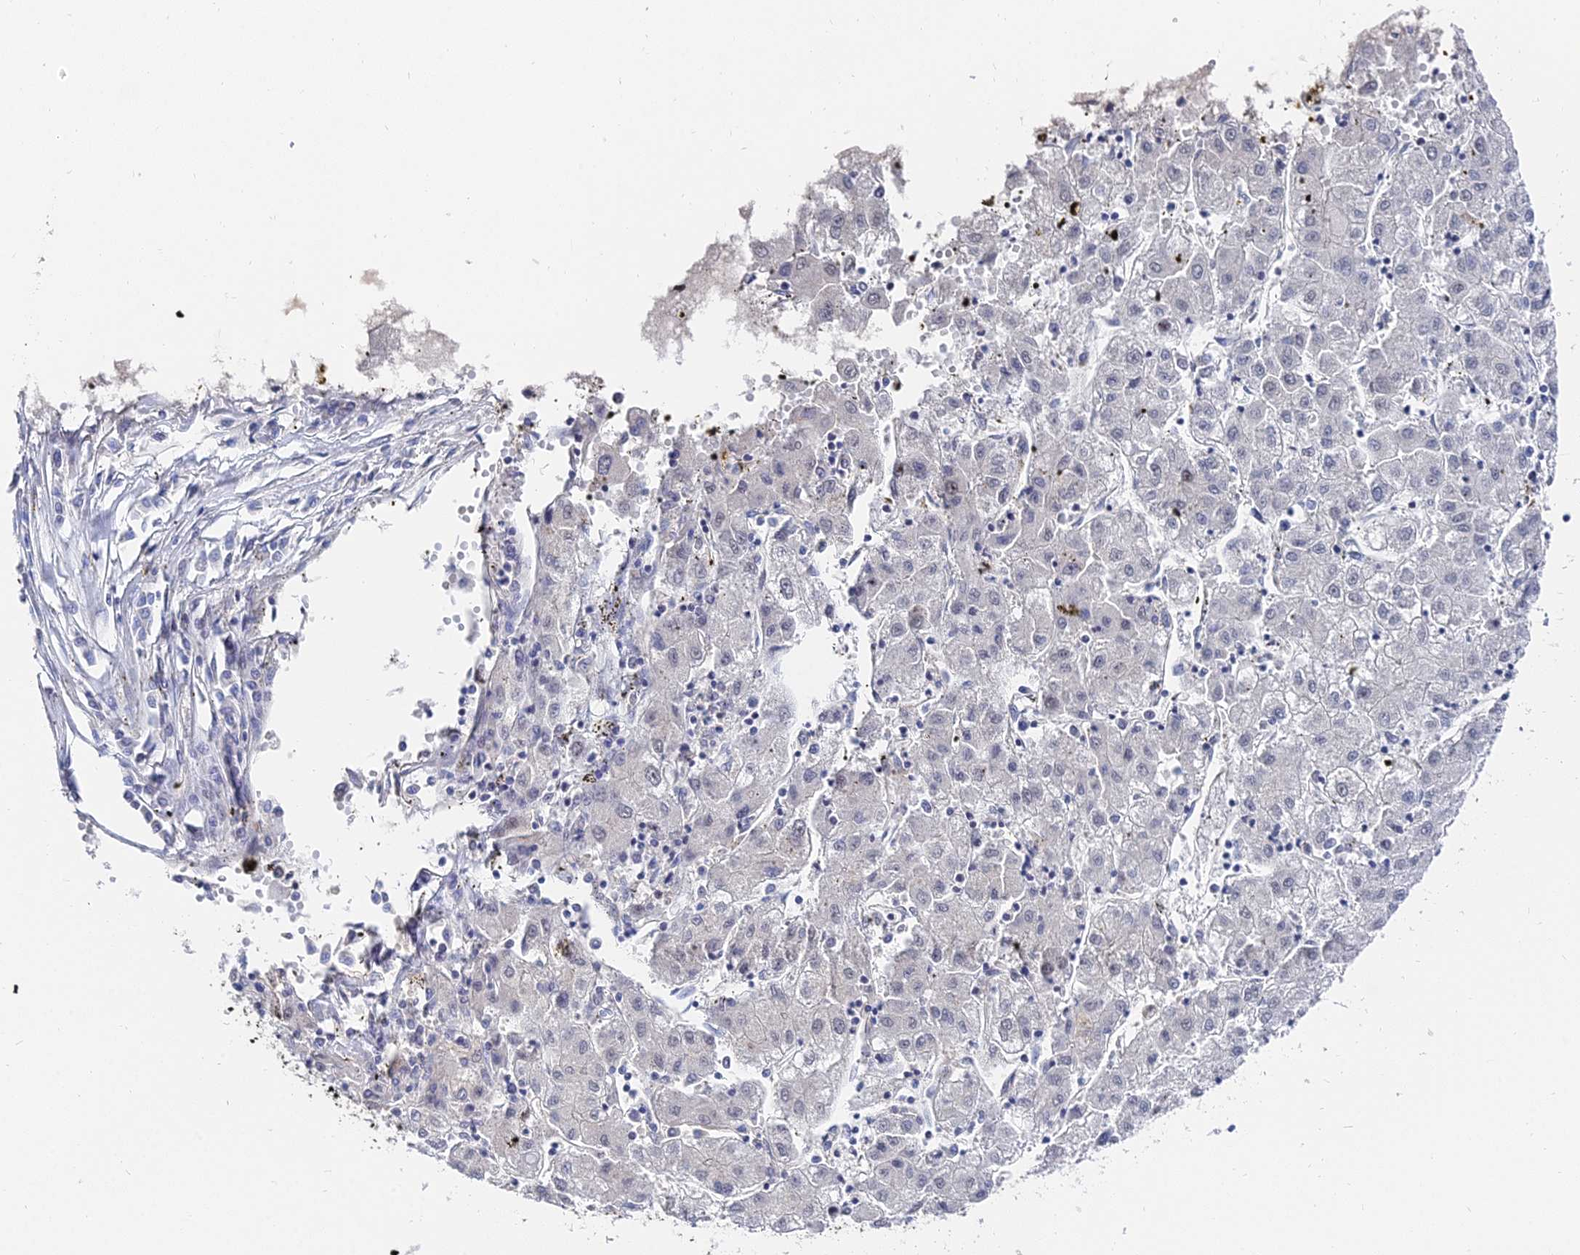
{"staining": {"intensity": "negative", "quantity": "none", "location": "none"}, "tissue": "liver cancer", "cell_type": "Tumor cells", "image_type": "cancer", "snomed": [{"axis": "morphology", "description": "Carcinoma, Hepatocellular, NOS"}, {"axis": "topography", "description": "Liver"}], "caption": "DAB immunohistochemical staining of human liver hepatocellular carcinoma exhibits no significant staining in tumor cells.", "gene": "BORCS8", "patient": {"sex": "male", "age": 72}}